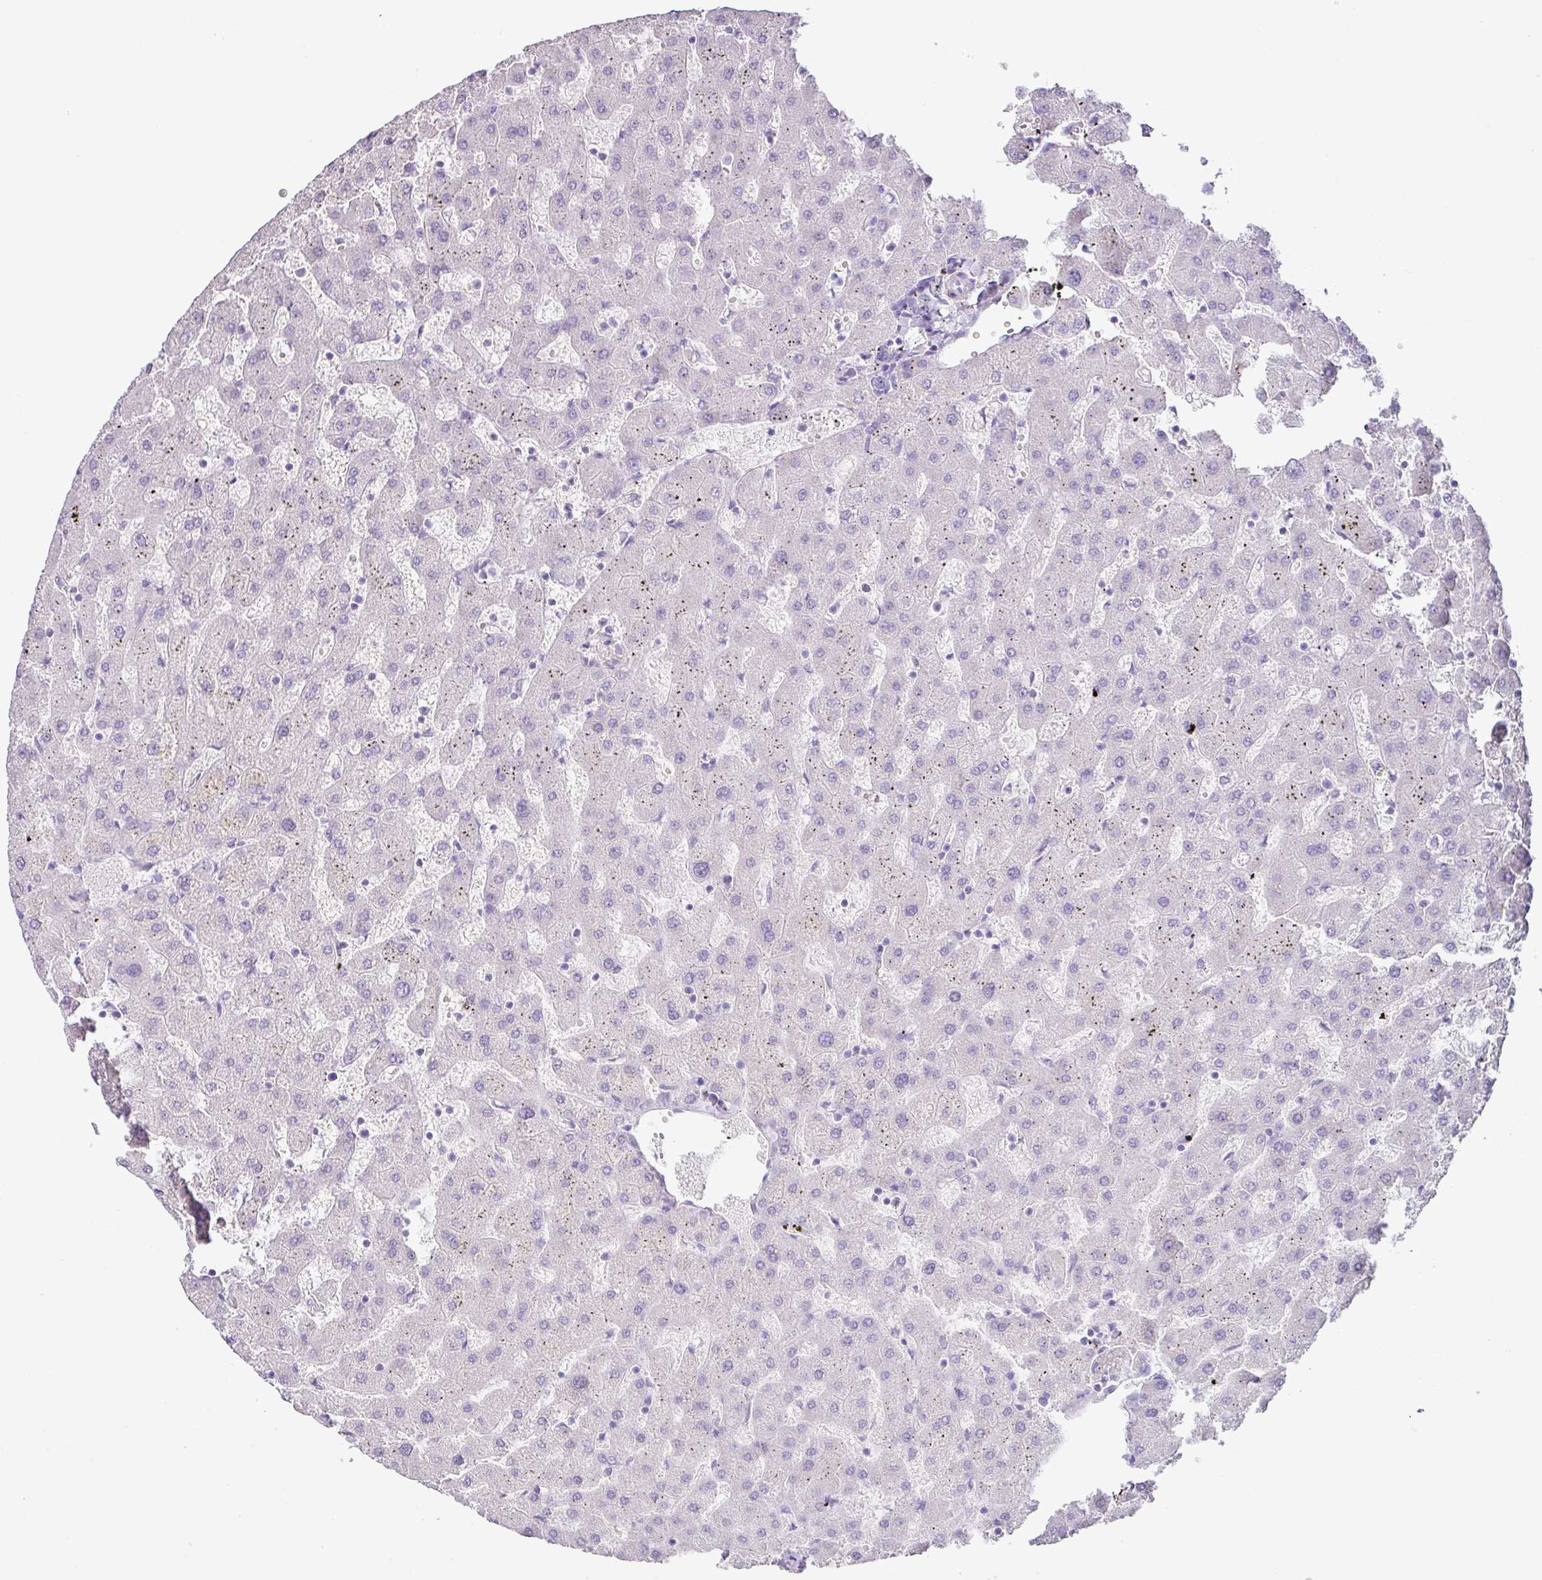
{"staining": {"intensity": "negative", "quantity": "none", "location": "none"}, "tissue": "liver", "cell_type": "Cholangiocytes", "image_type": "normal", "snomed": [{"axis": "morphology", "description": "Normal tissue, NOS"}, {"axis": "topography", "description": "Liver"}], "caption": "This image is of normal liver stained with immunohistochemistry (IHC) to label a protein in brown with the nuclei are counter-stained blue. There is no positivity in cholangiocytes. (DAB (3,3'-diaminobenzidine) IHC with hematoxylin counter stain).", "gene": "TARM1", "patient": {"sex": "female", "age": 63}}